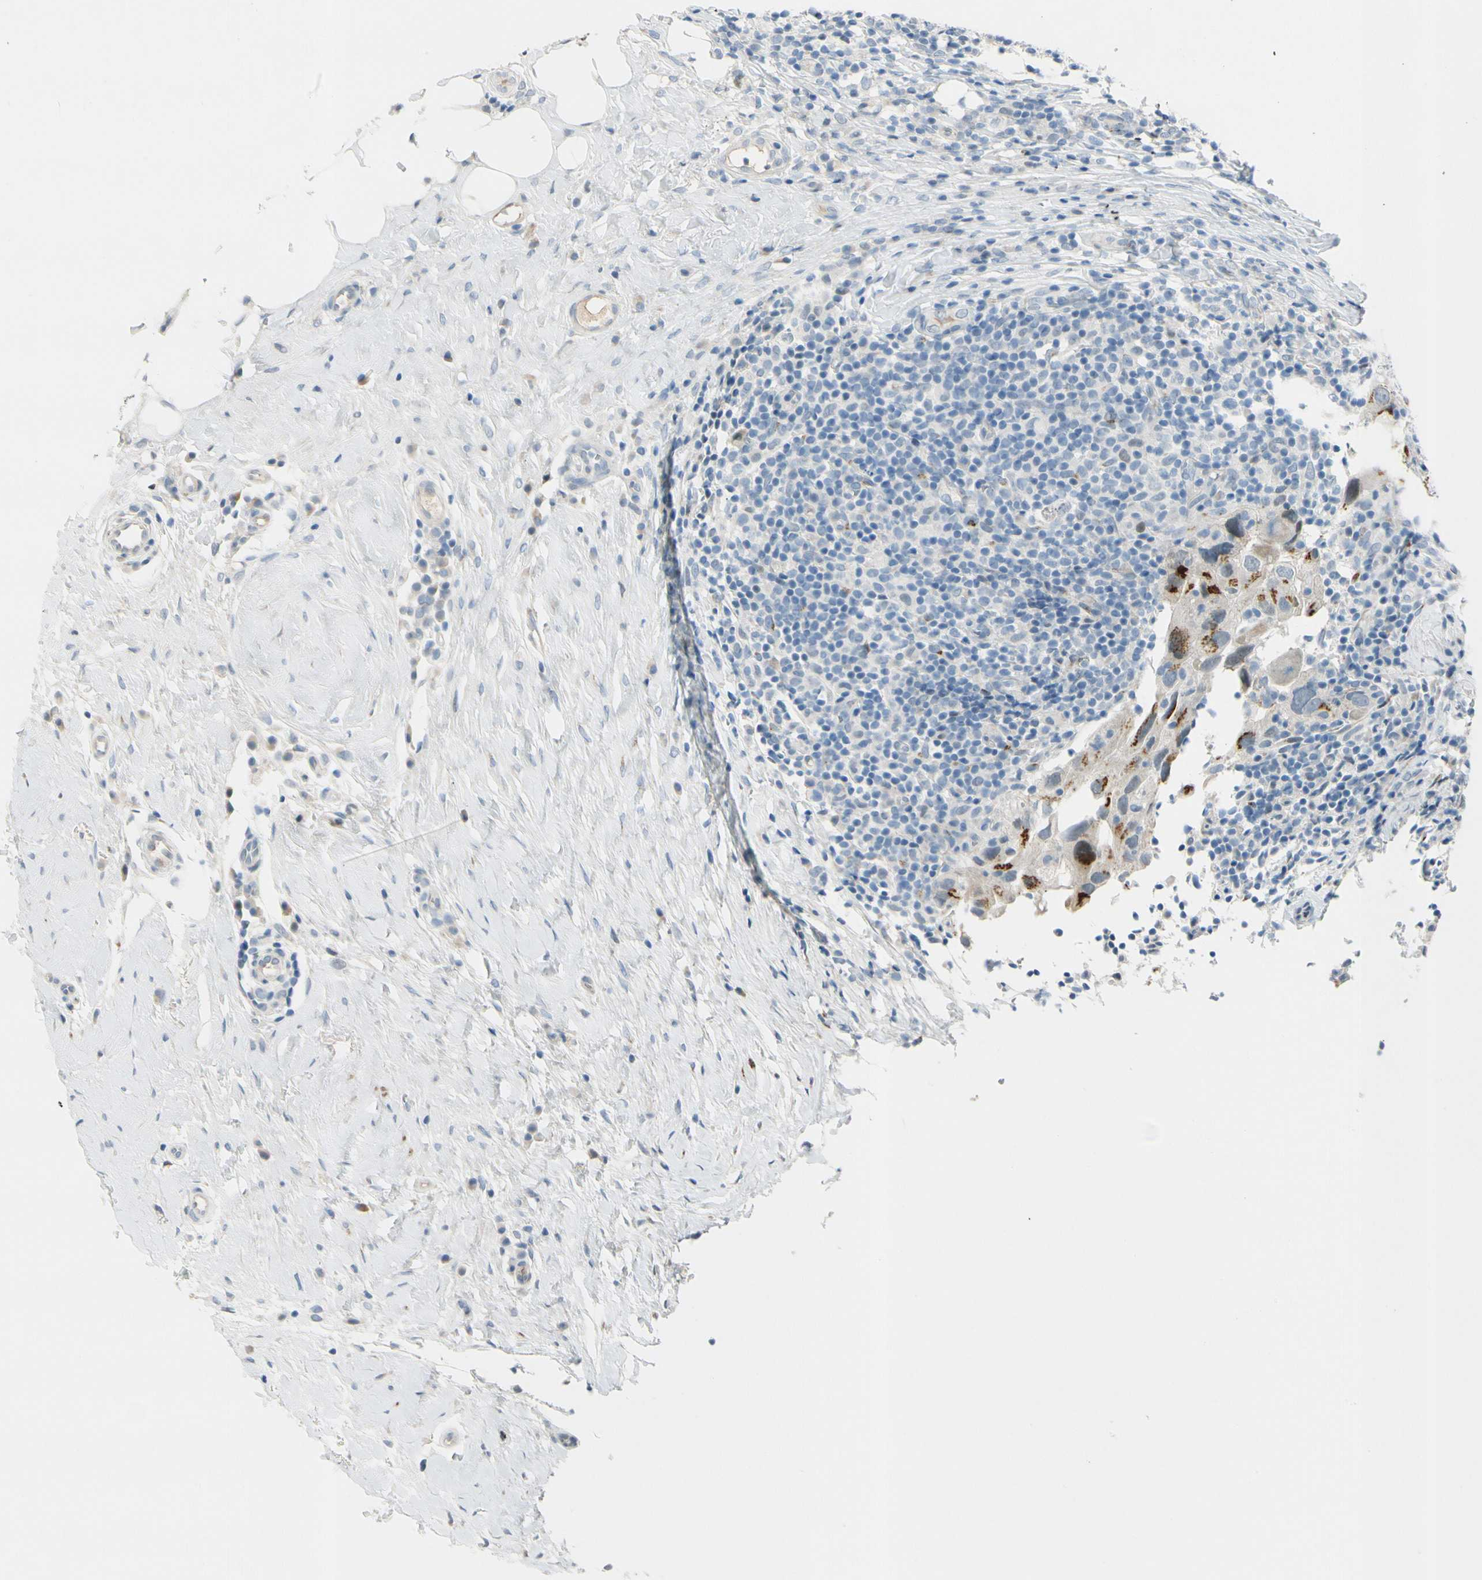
{"staining": {"intensity": "strong", "quantity": "25%-75%", "location": "cytoplasmic/membranous"}, "tissue": "breast cancer", "cell_type": "Tumor cells", "image_type": "cancer", "snomed": [{"axis": "morphology", "description": "Duct carcinoma"}, {"axis": "topography", "description": "Breast"}], "caption": "Immunohistochemical staining of human breast cancer demonstrates high levels of strong cytoplasmic/membranous protein expression in about 25%-75% of tumor cells.", "gene": "B4GALNT1", "patient": {"sex": "female", "age": 37}}